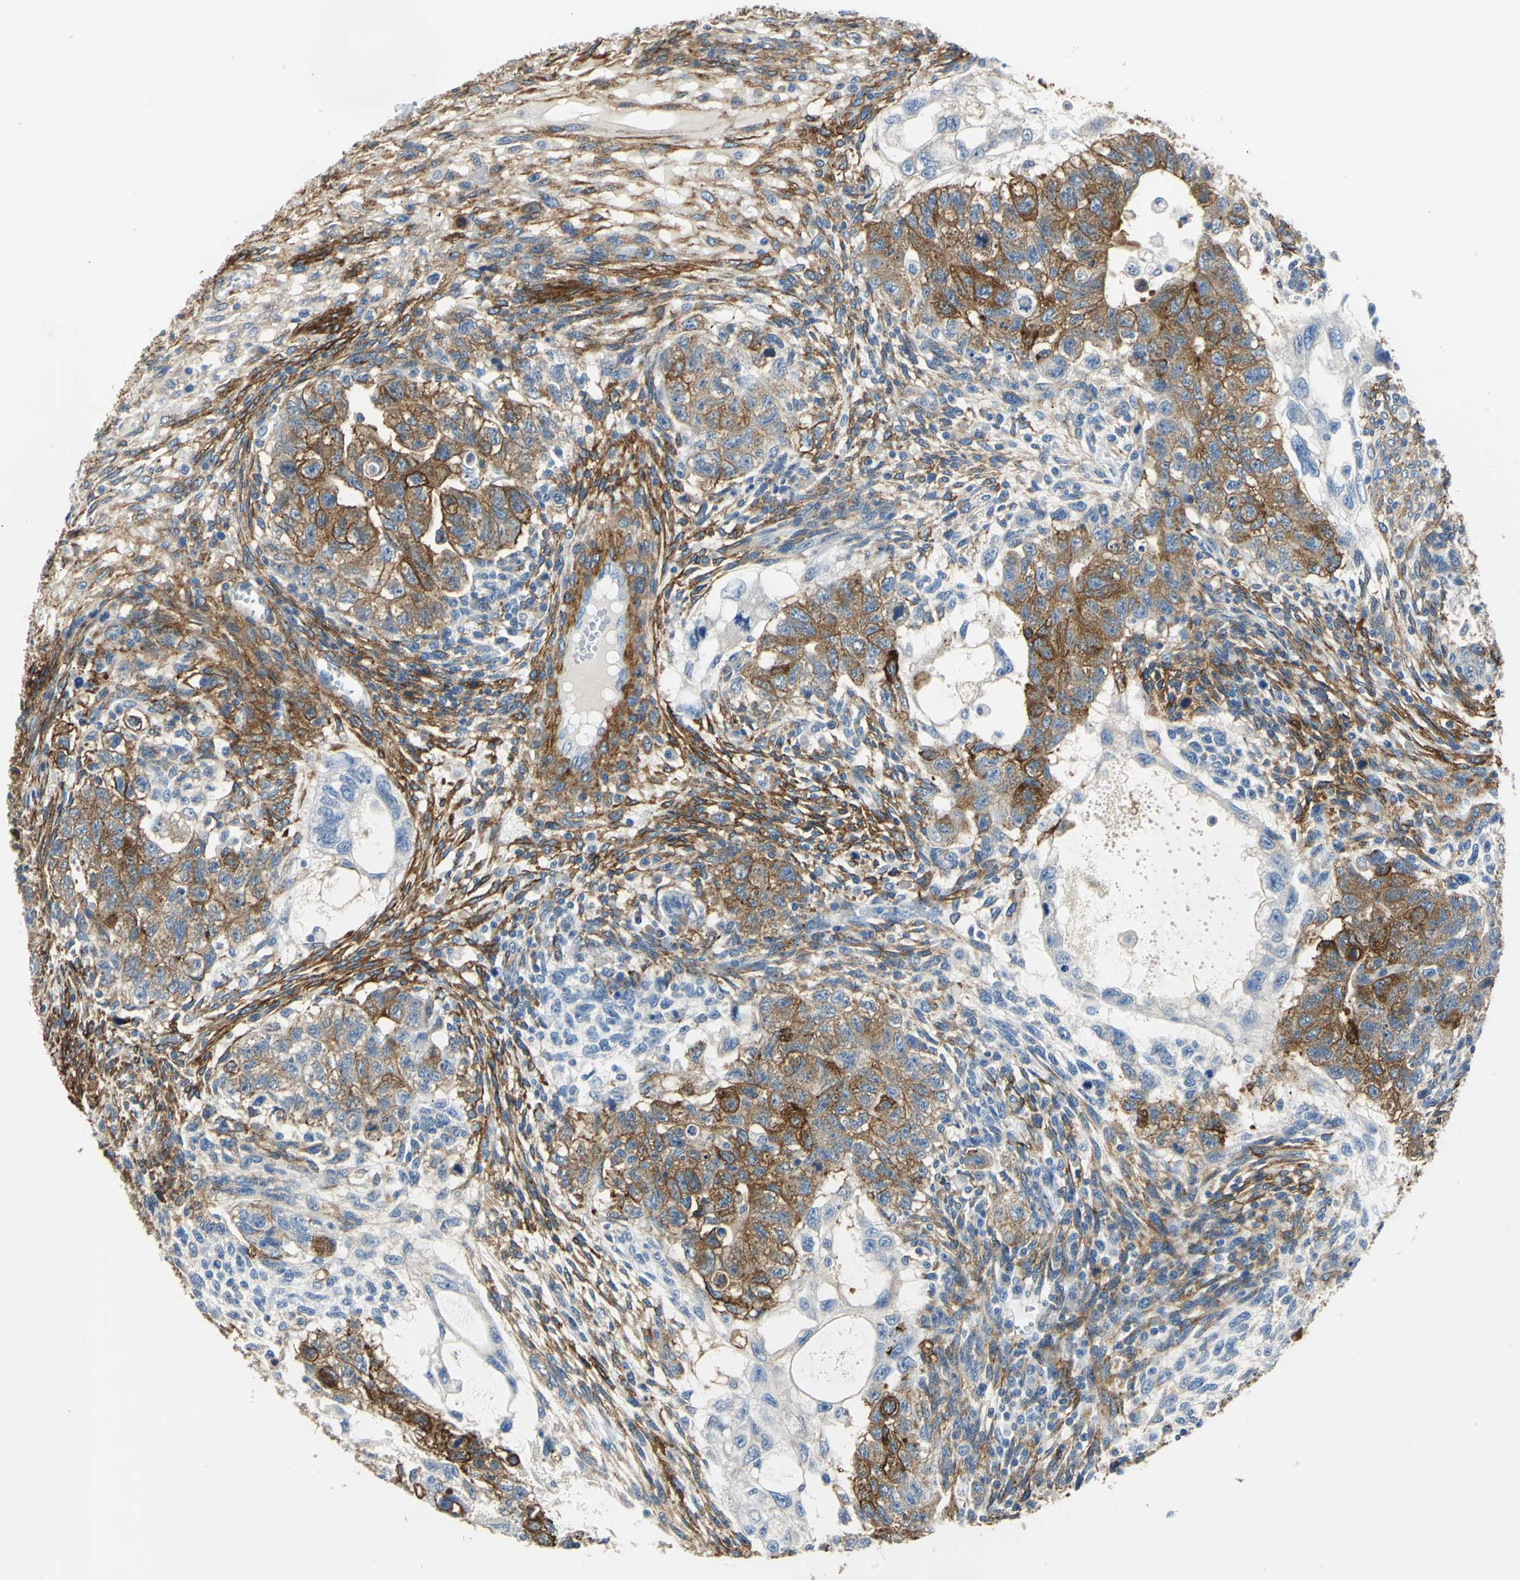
{"staining": {"intensity": "strong", "quantity": ">75%", "location": "cytoplasmic/membranous"}, "tissue": "testis cancer", "cell_type": "Tumor cells", "image_type": "cancer", "snomed": [{"axis": "morphology", "description": "Normal tissue, NOS"}, {"axis": "morphology", "description": "Carcinoma, Embryonal, NOS"}, {"axis": "topography", "description": "Testis"}], "caption": "Strong cytoplasmic/membranous positivity is seen in about >75% of tumor cells in testis cancer. (brown staining indicates protein expression, while blue staining denotes nuclei).", "gene": "AKAP12", "patient": {"sex": "male", "age": 36}}